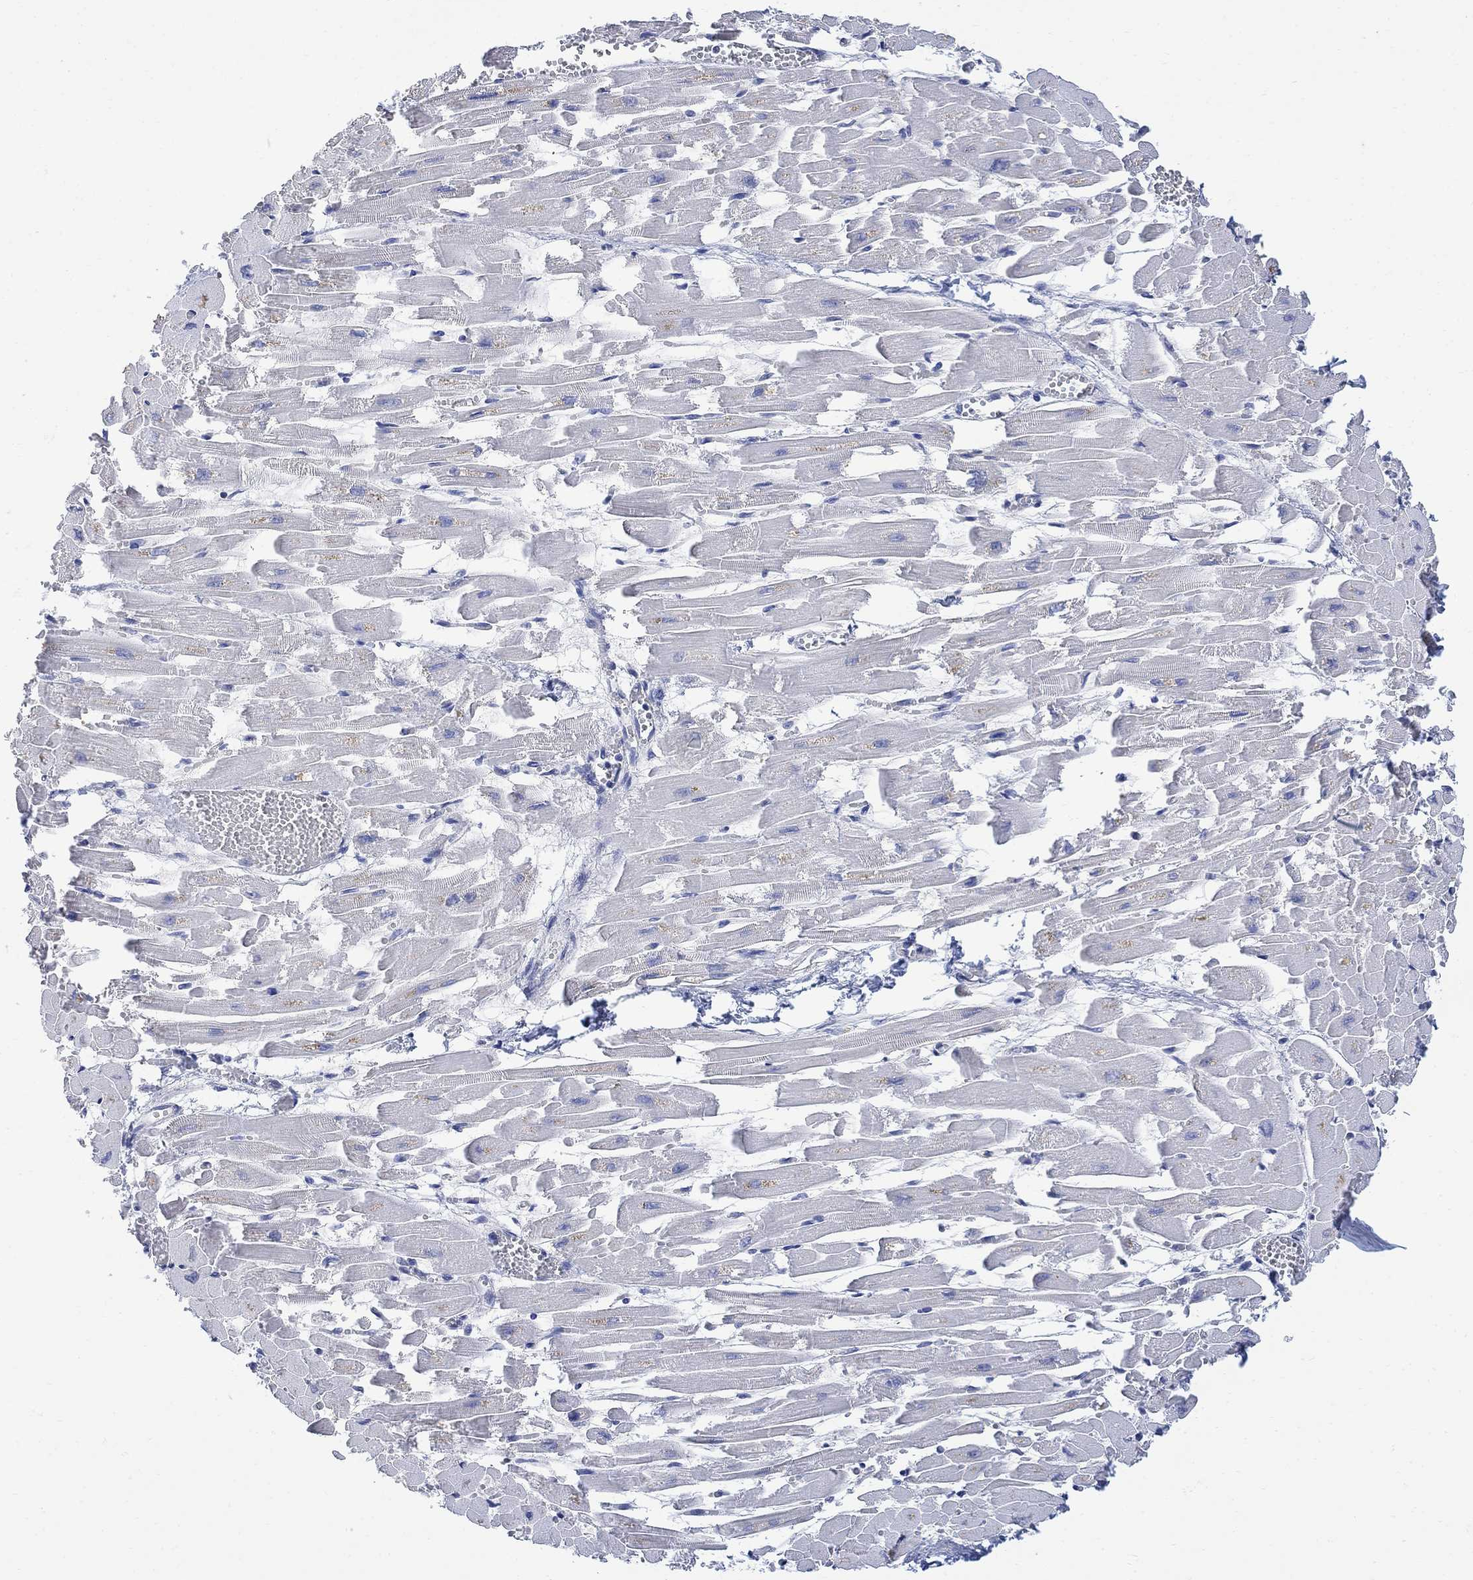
{"staining": {"intensity": "negative", "quantity": "none", "location": "none"}, "tissue": "heart muscle", "cell_type": "Cardiomyocytes", "image_type": "normal", "snomed": [{"axis": "morphology", "description": "Normal tissue, NOS"}, {"axis": "topography", "description": "Heart"}], "caption": "DAB (3,3'-diaminobenzidine) immunohistochemical staining of benign heart muscle displays no significant positivity in cardiomyocytes.", "gene": "FBP2", "patient": {"sex": "female", "age": 52}}